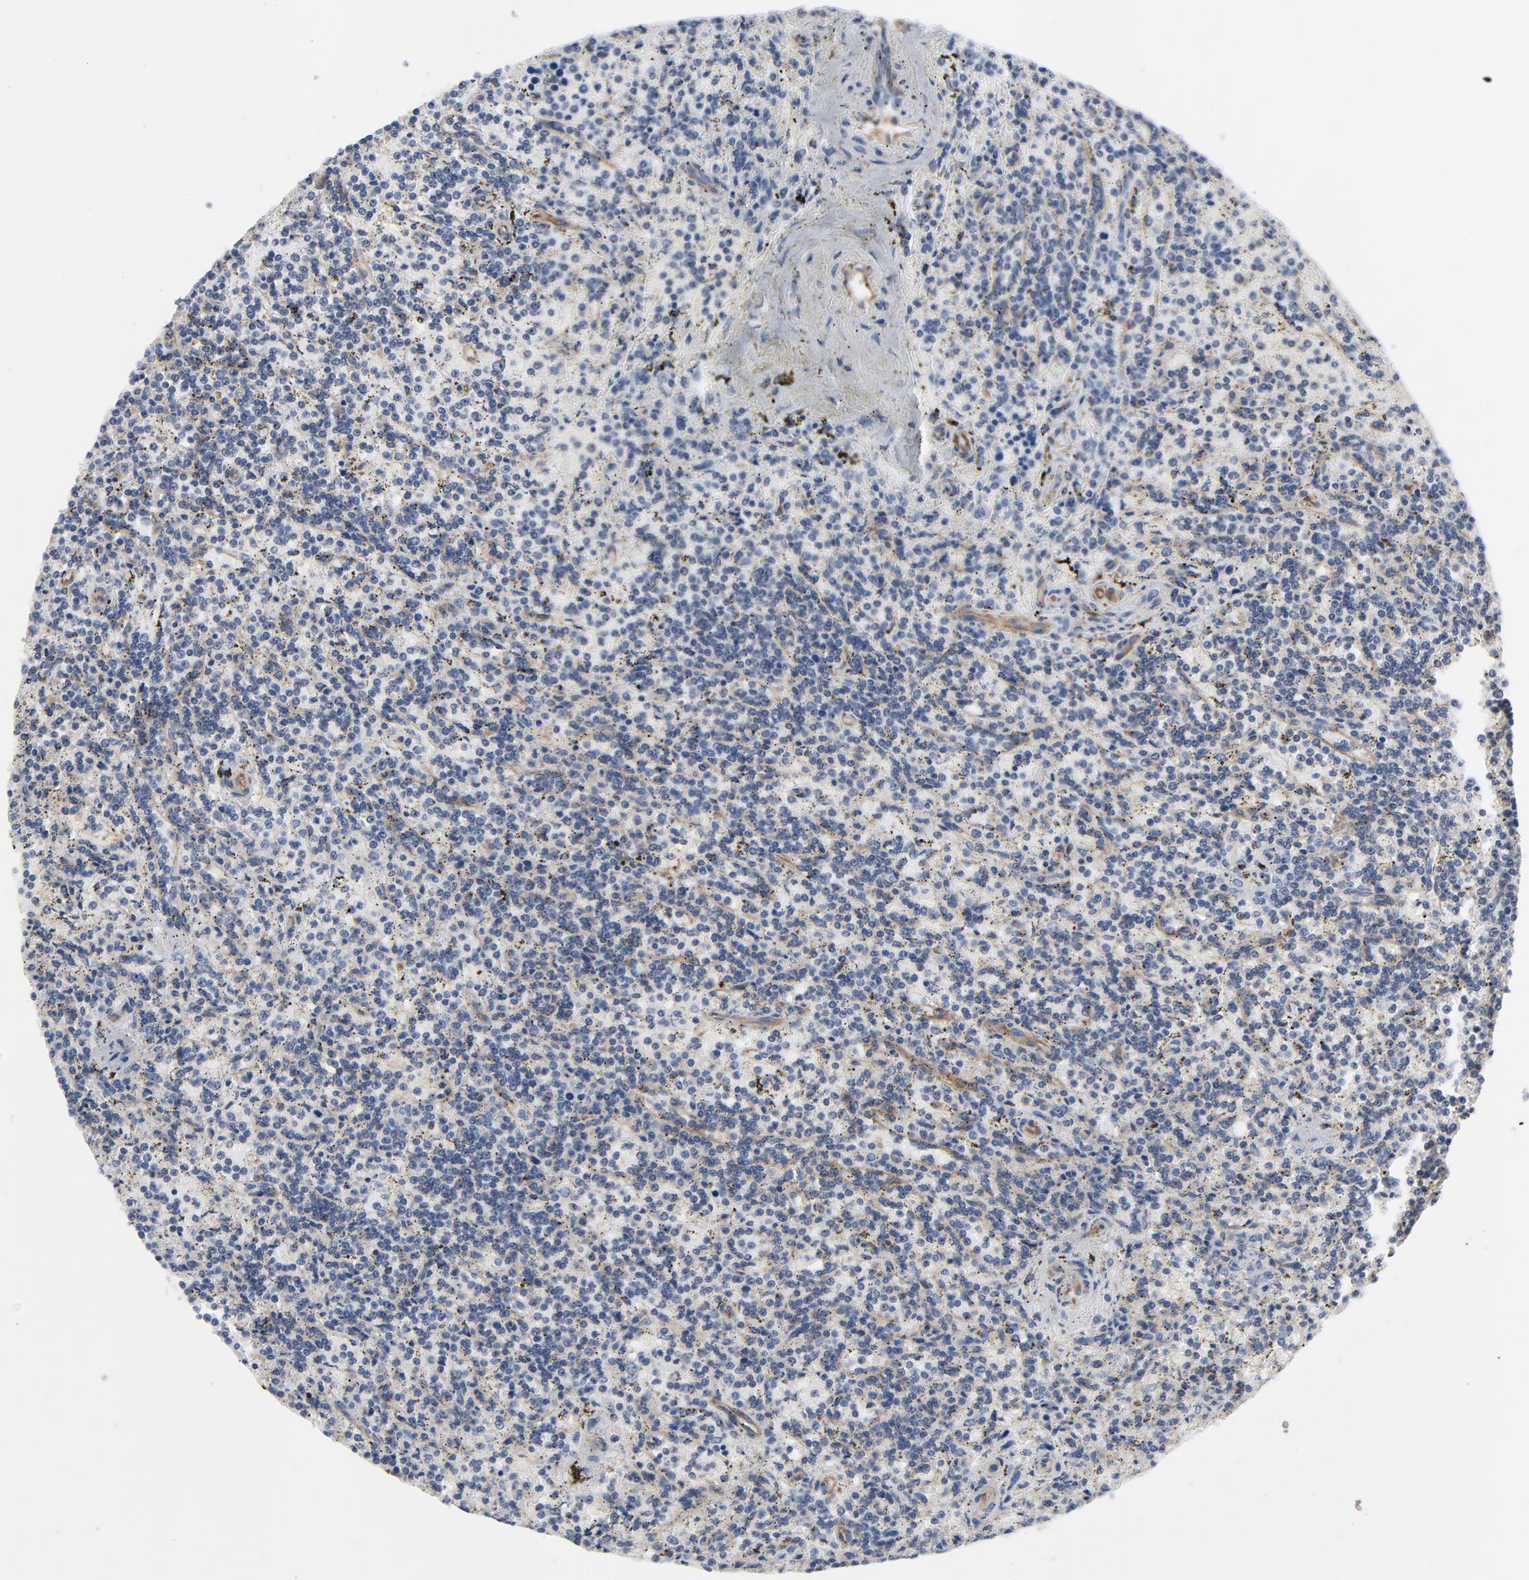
{"staining": {"intensity": "negative", "quantity": "none", "location": "none"}, "tissue": "lymphoma", "cell_type": "Tumor cells", "image_type": "cancer", "snomed": [{"axis": "morphology", "description": "Malignant lymphoma, non-Hodgkin's type, Low grade"}, {"axis": "topography", "description": "Spleen"}], "caption": "Immunohistochemistry photomicrograph of malignant lymphoma, non-Hodgkin's type (low-grade) stained for a protein (brown), which displays no expression in tumor cells. (Brightfield microscopy of DAB IHC at high magnification).", "gene": "DYNLT3", "patient": {"sex": "male", "age": 73}}